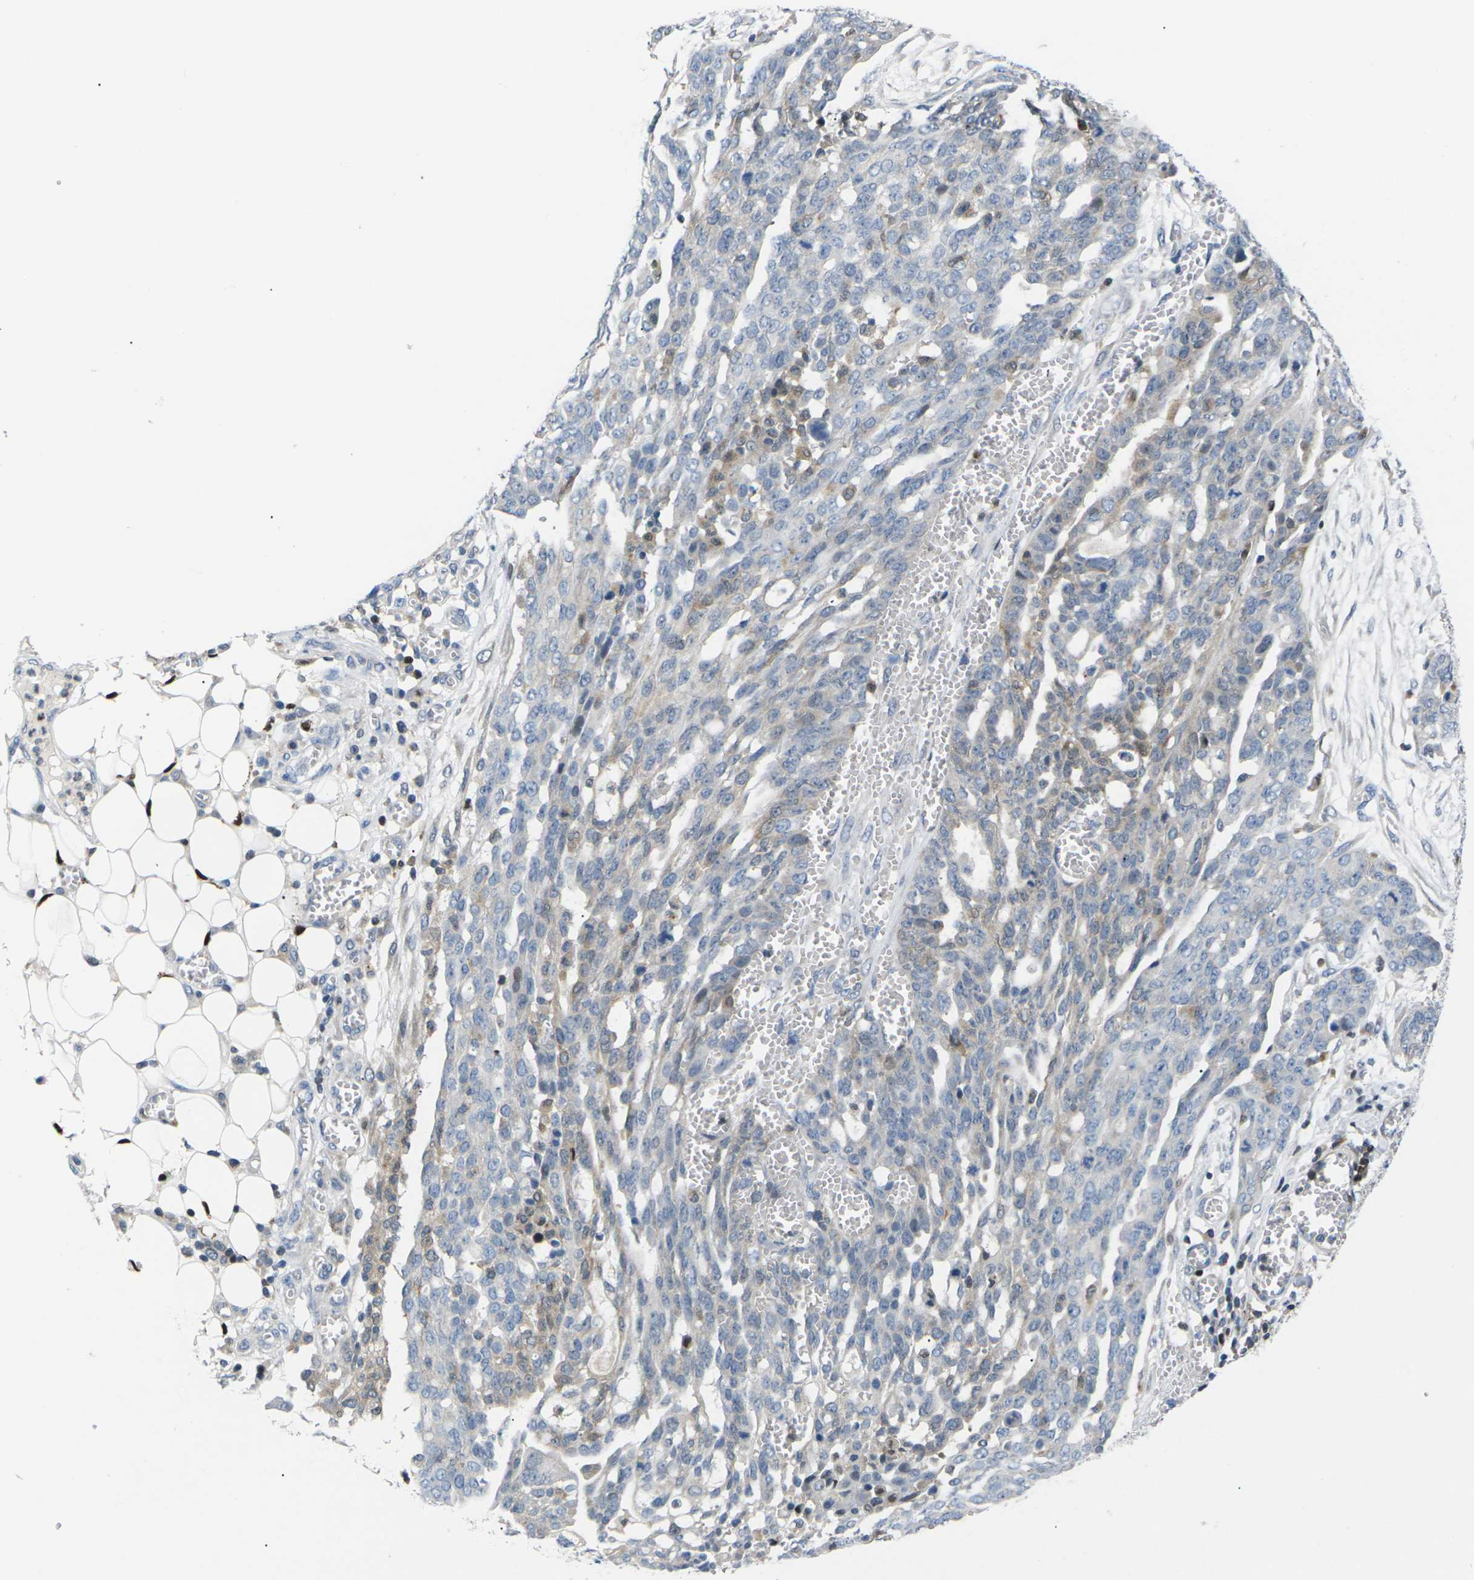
{"staining": {"intensity": "moderate", "quantity": "<25%", "location": "cytoplasmic/membranous,nuclear"}, "tissue": "ovarian cancer", "cell_type": "Tumor cells", "image_type": "cancer", "snomed": [{"axis": "morphology", "description": "Cystadenocarcinoma, serous, NOS"}, {"axis": "topography", "description": "Soft tissue"}, {"axis": "topography", "description": "Ovary"}], "caption": "The photomicrograph shows immunohistochemical staining of ovarian cancer. There is moderate cytoplasmic/membranous and nuclear expression is present in approximately <25% of tumor cells.", "gene": "RPS6KA3", "patient": {"sex": "female", "age": 57}}